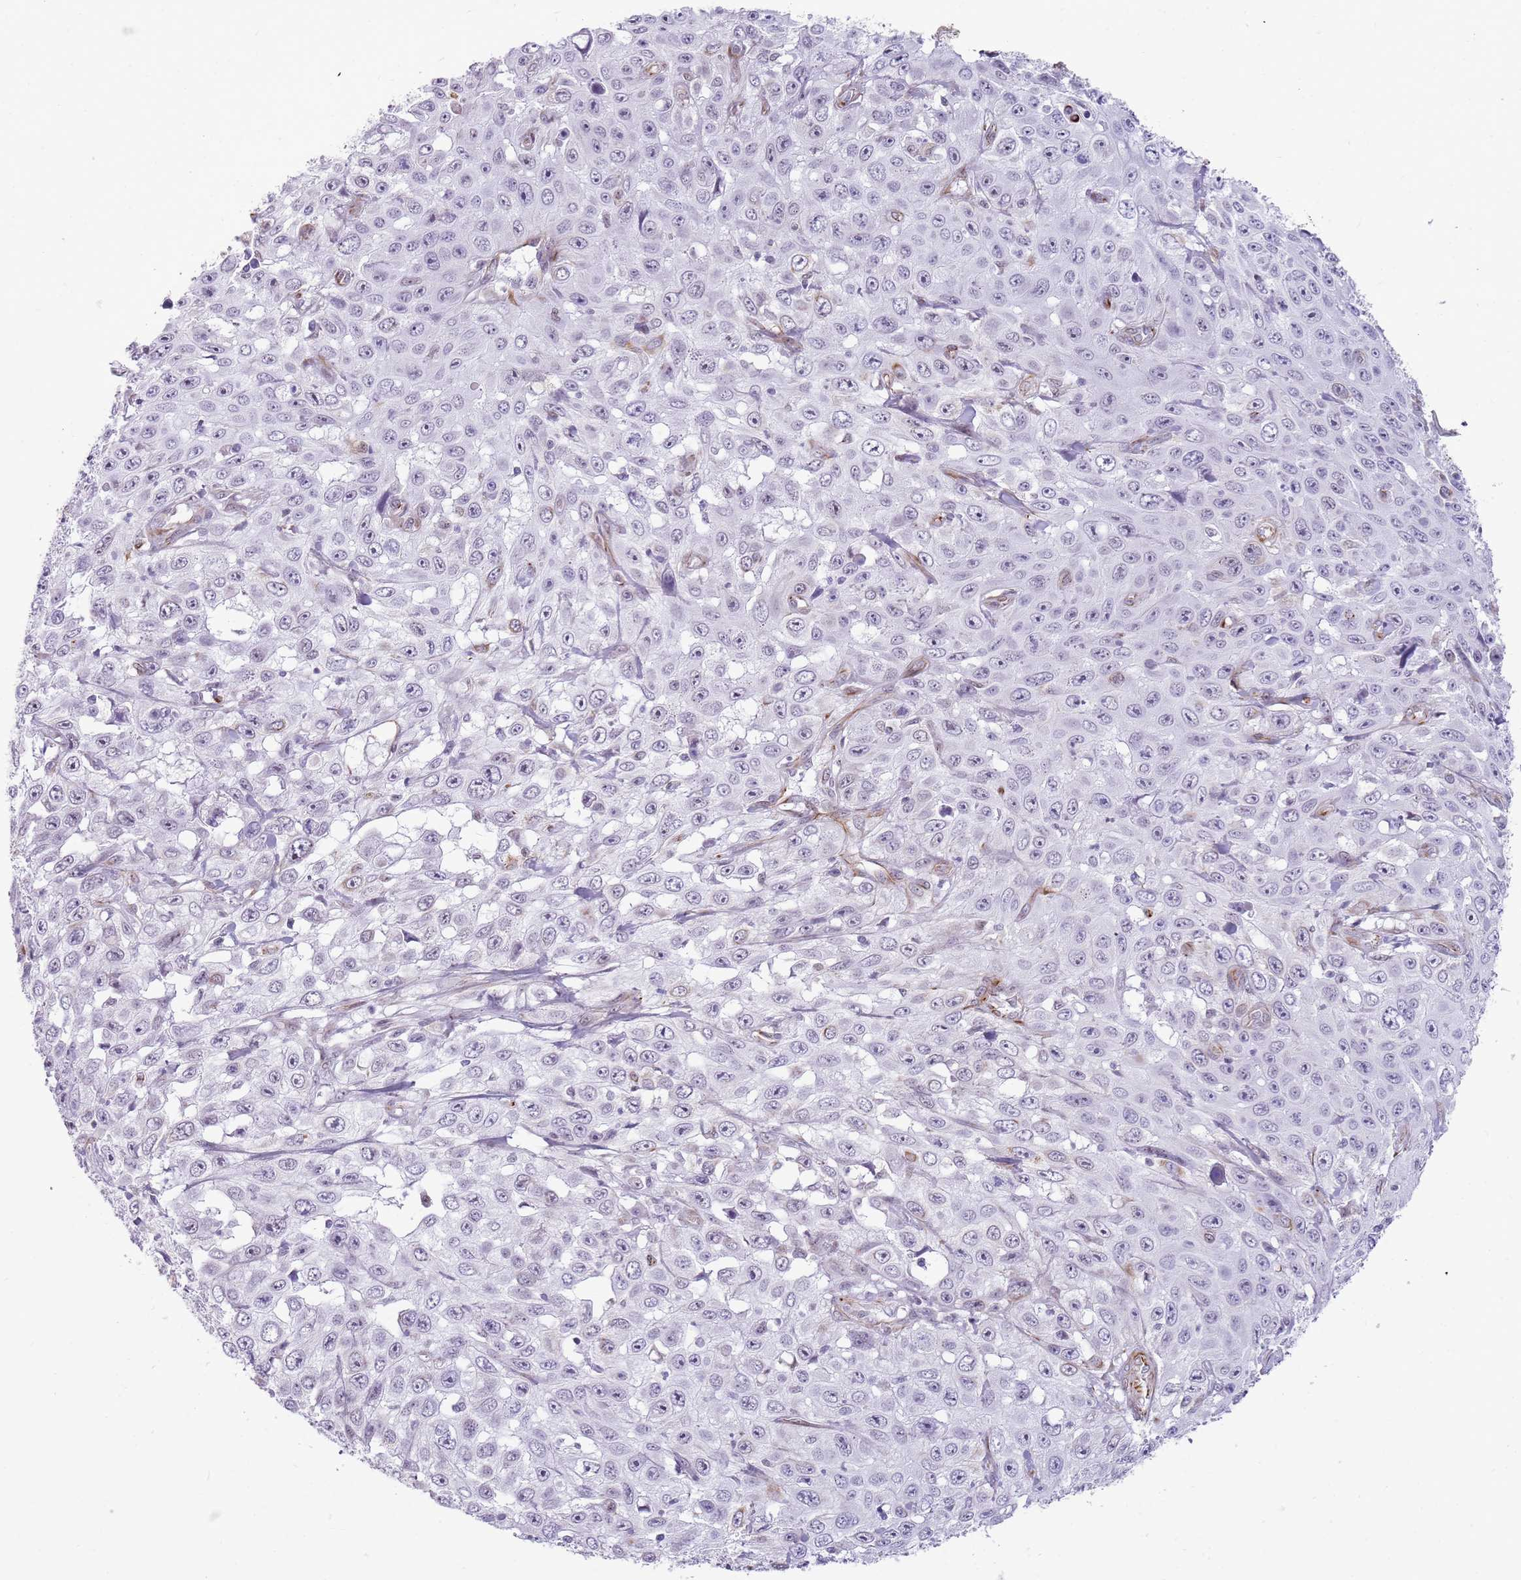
{"staining": {"intensity": "weak", "quantity": "<25%", "location": "nuclear"}, "tissue": "skin cancer", "cell_type": "Tumor cells", "image_type": "cancer", "snomed": [{"axis": "morphology", "description": "Squamous cell carcinoma, NOS"}, {"axis": "topography", "description": "Skin"}], "caption": "Tumor cells show no significant expression in squamous cell carcinoma (skin).", "gene": "NBPF3", "patient": {"sex": "male", "age": 82}}